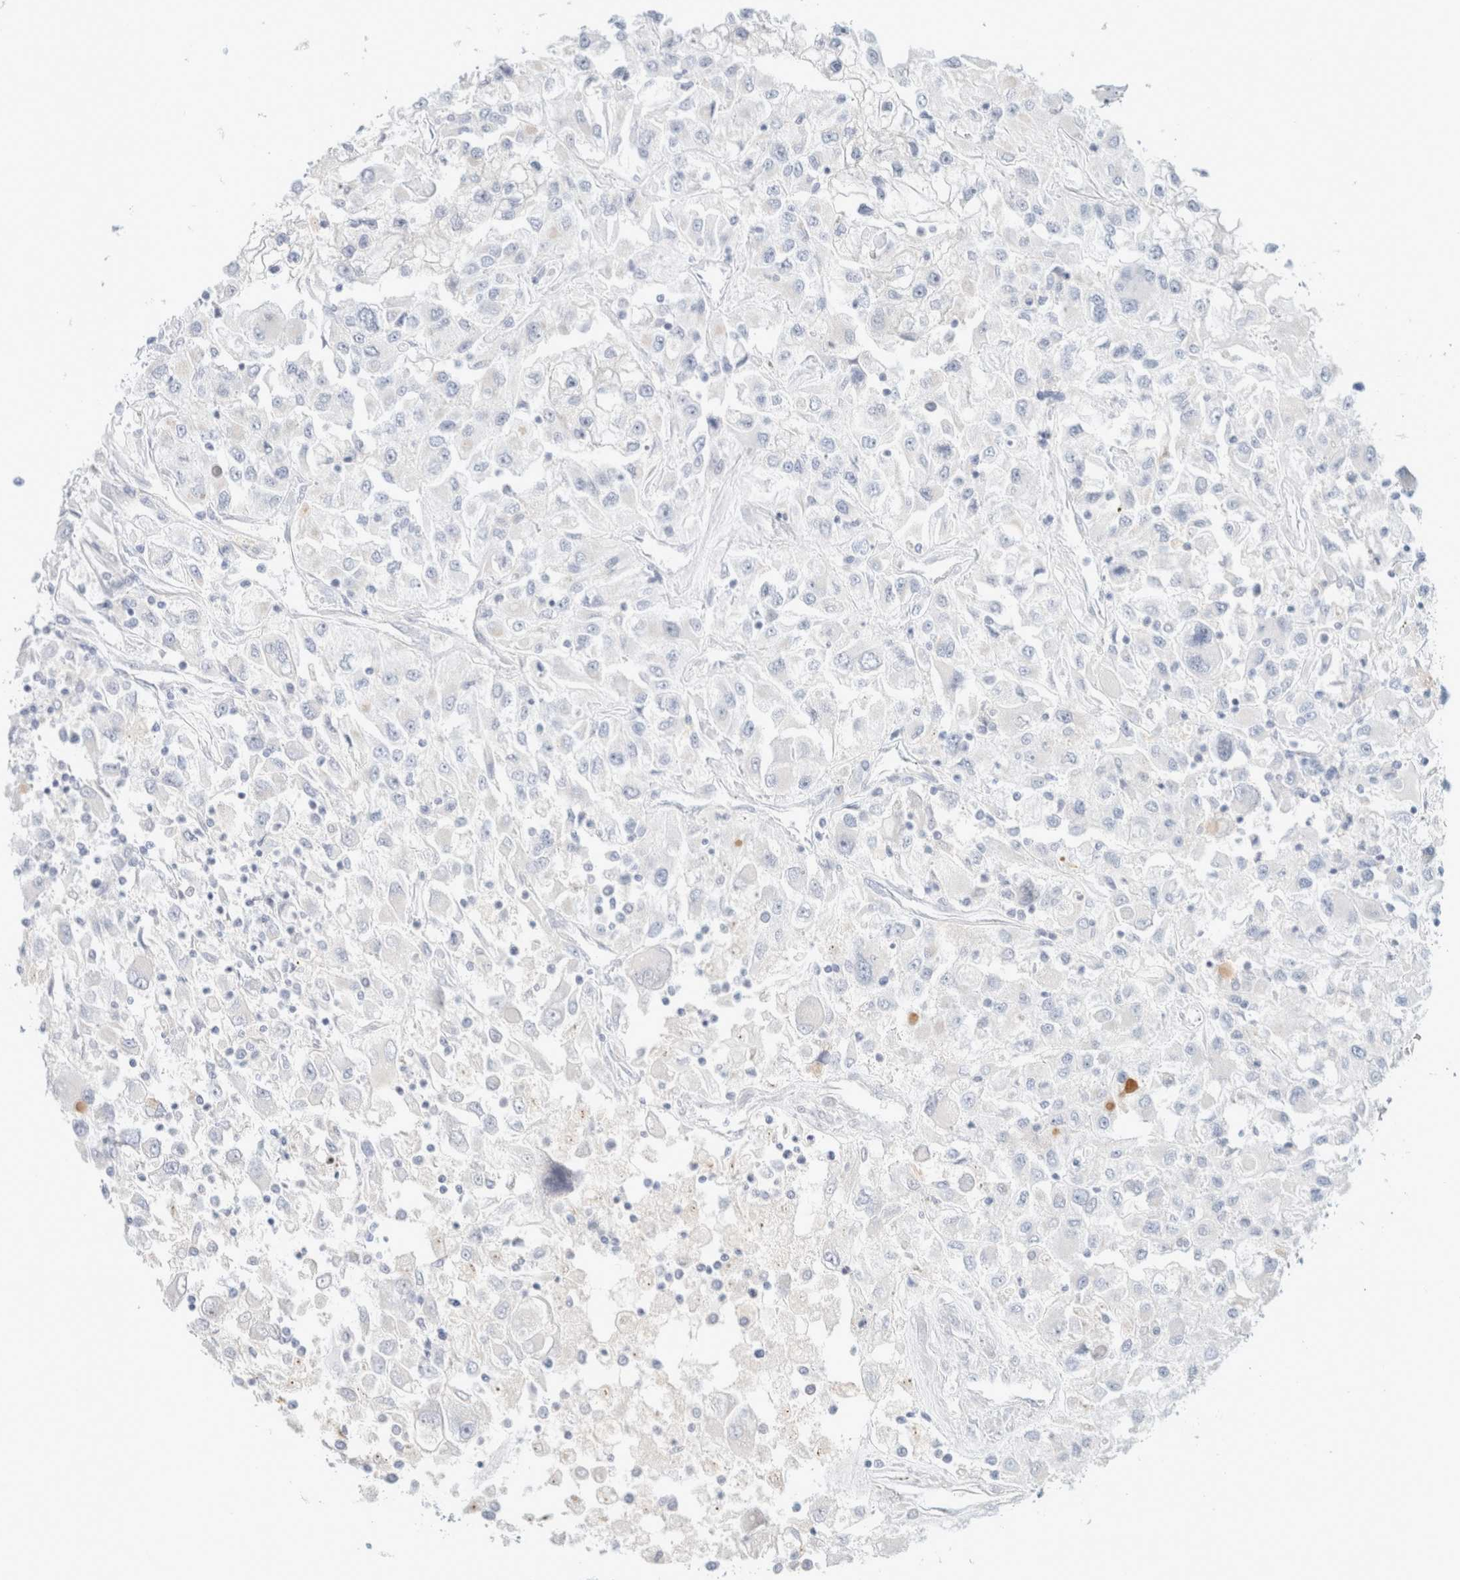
{"staining": {"intensity": "negative", "quantity": "none", "location": "none"}, "tissue": "renal cancer", "cell_type": "Tumor cells", "image_type": "cancer", "snomed": [{"axis": "morphology", "description": "Adenocarcinoma, NOS"}, {"axis": "topography", "description": "Kidney"}], "caption": "A photomicrograph of renal cancer (adenocarcinoma) stained for a protein shows no brown staining in tumor cells. (Stains: DAB immunohistochemistry (IHC) with hematoxylin counter stain, Microscopy: brightfield microscopy at high magnification).", "gene": "HEXD", "patient": {"sex": "female", "age": 52}}